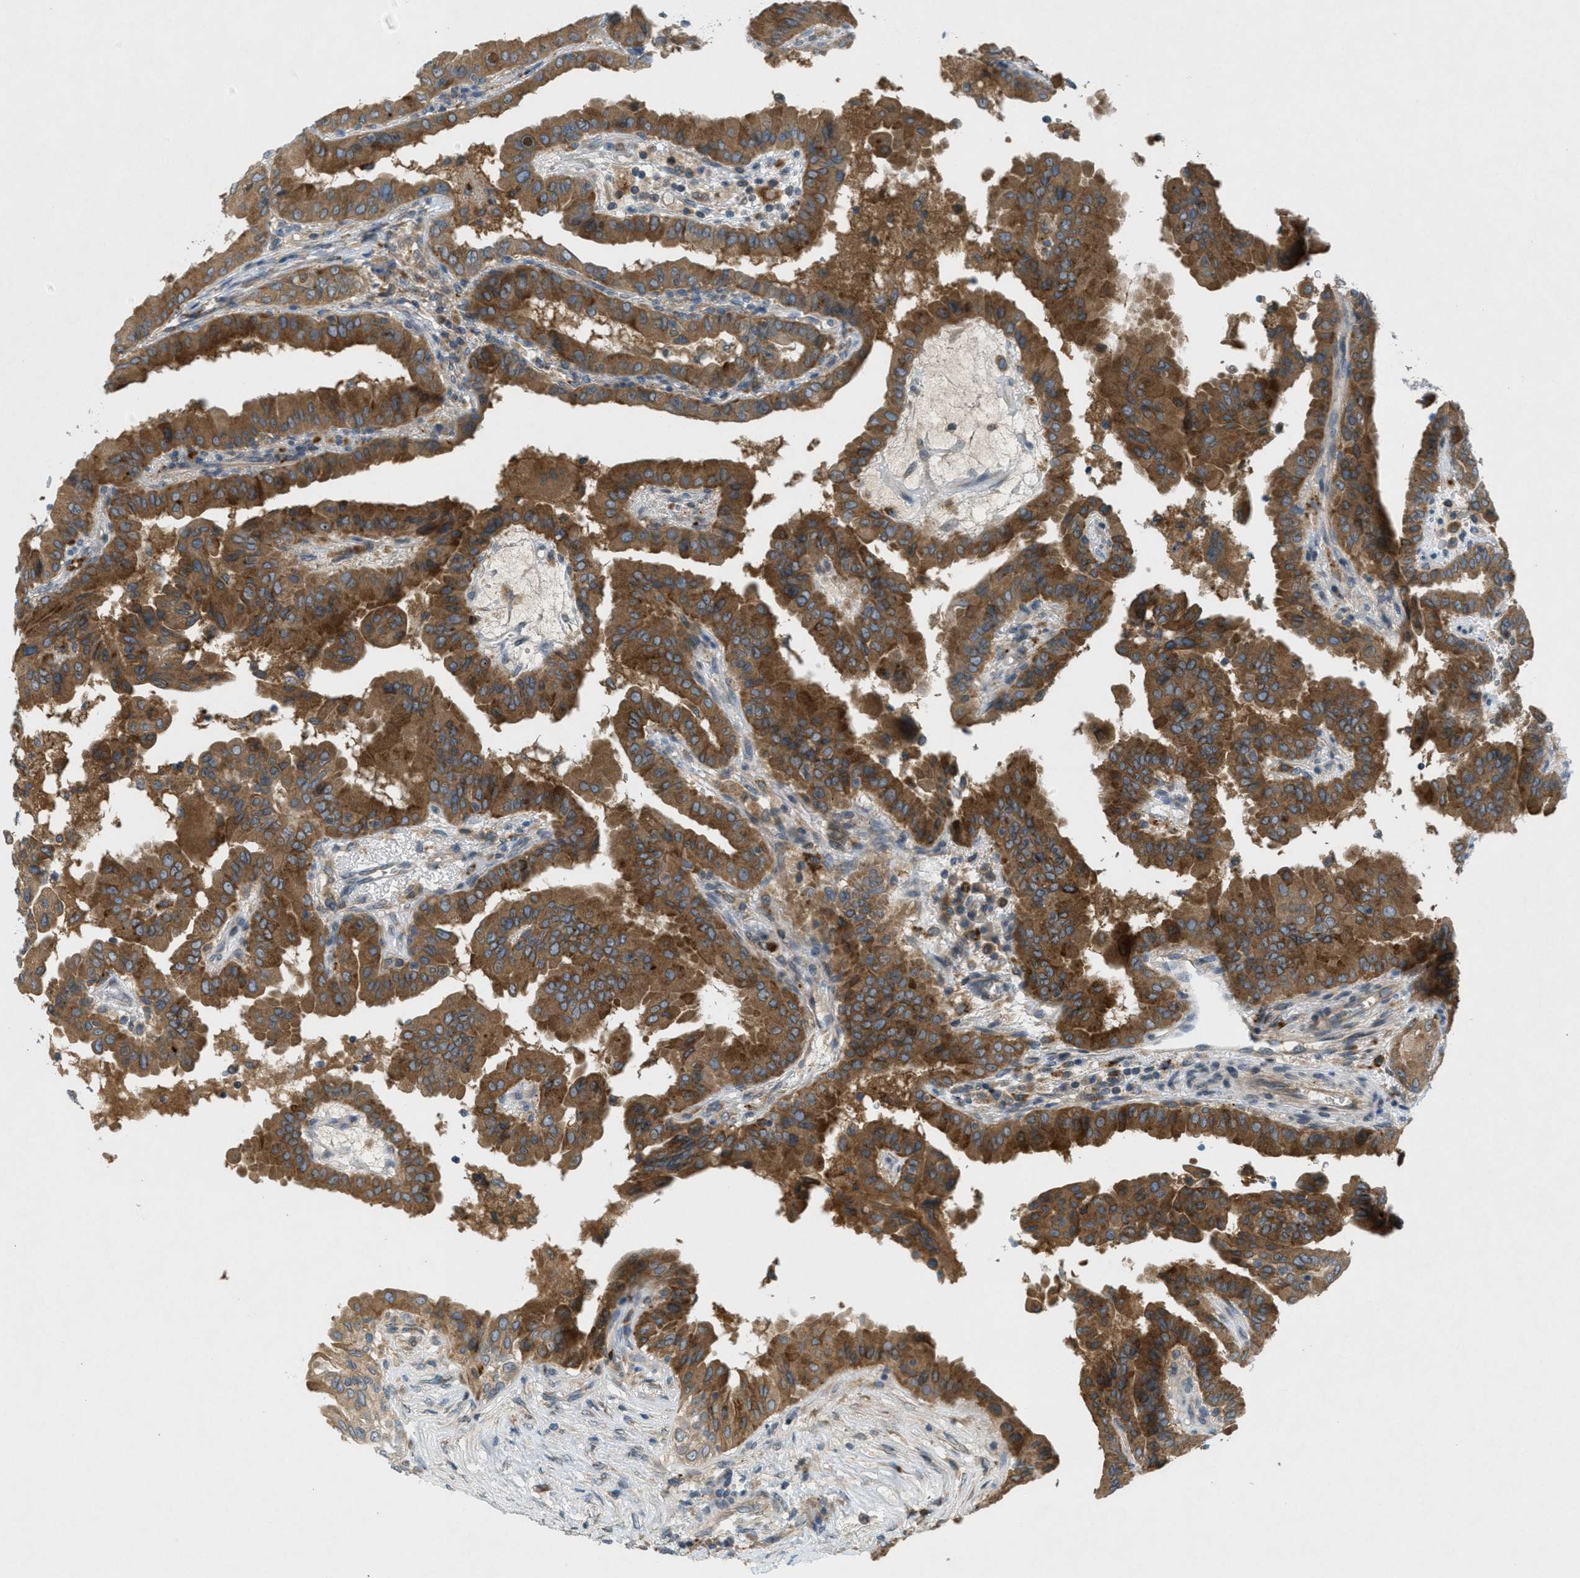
{"staining": {"intensity": "strong", "quantity": ">75%", "location": "cytoplasmic/membranous"}, "tissue": "thyroid cancer", "cell_type": "Tumor cells", "image_type": "cancer", "snomed": [{"axis": "morphology", "description": "Papillary adenocarcinoma, NOS"}, {"axis": "topography", "description": "Thyroid gland"}], "caption": "High-magnification brightfield microscopy of papillary adenocarcinoma (thyroid) stained with DAB (brown) and counterstained with hematoxylin (blue). tumor cells exhibit strong cytoplasmic/membranous positivity is present in about>75% of cells. The staining is performed using DAB brown chromogen to label protein expression. The nuclei are counter-stained blue using hematoxylin.", "gene": "SIGMAR1", "patient": {"sex": "male", "age": 33}}